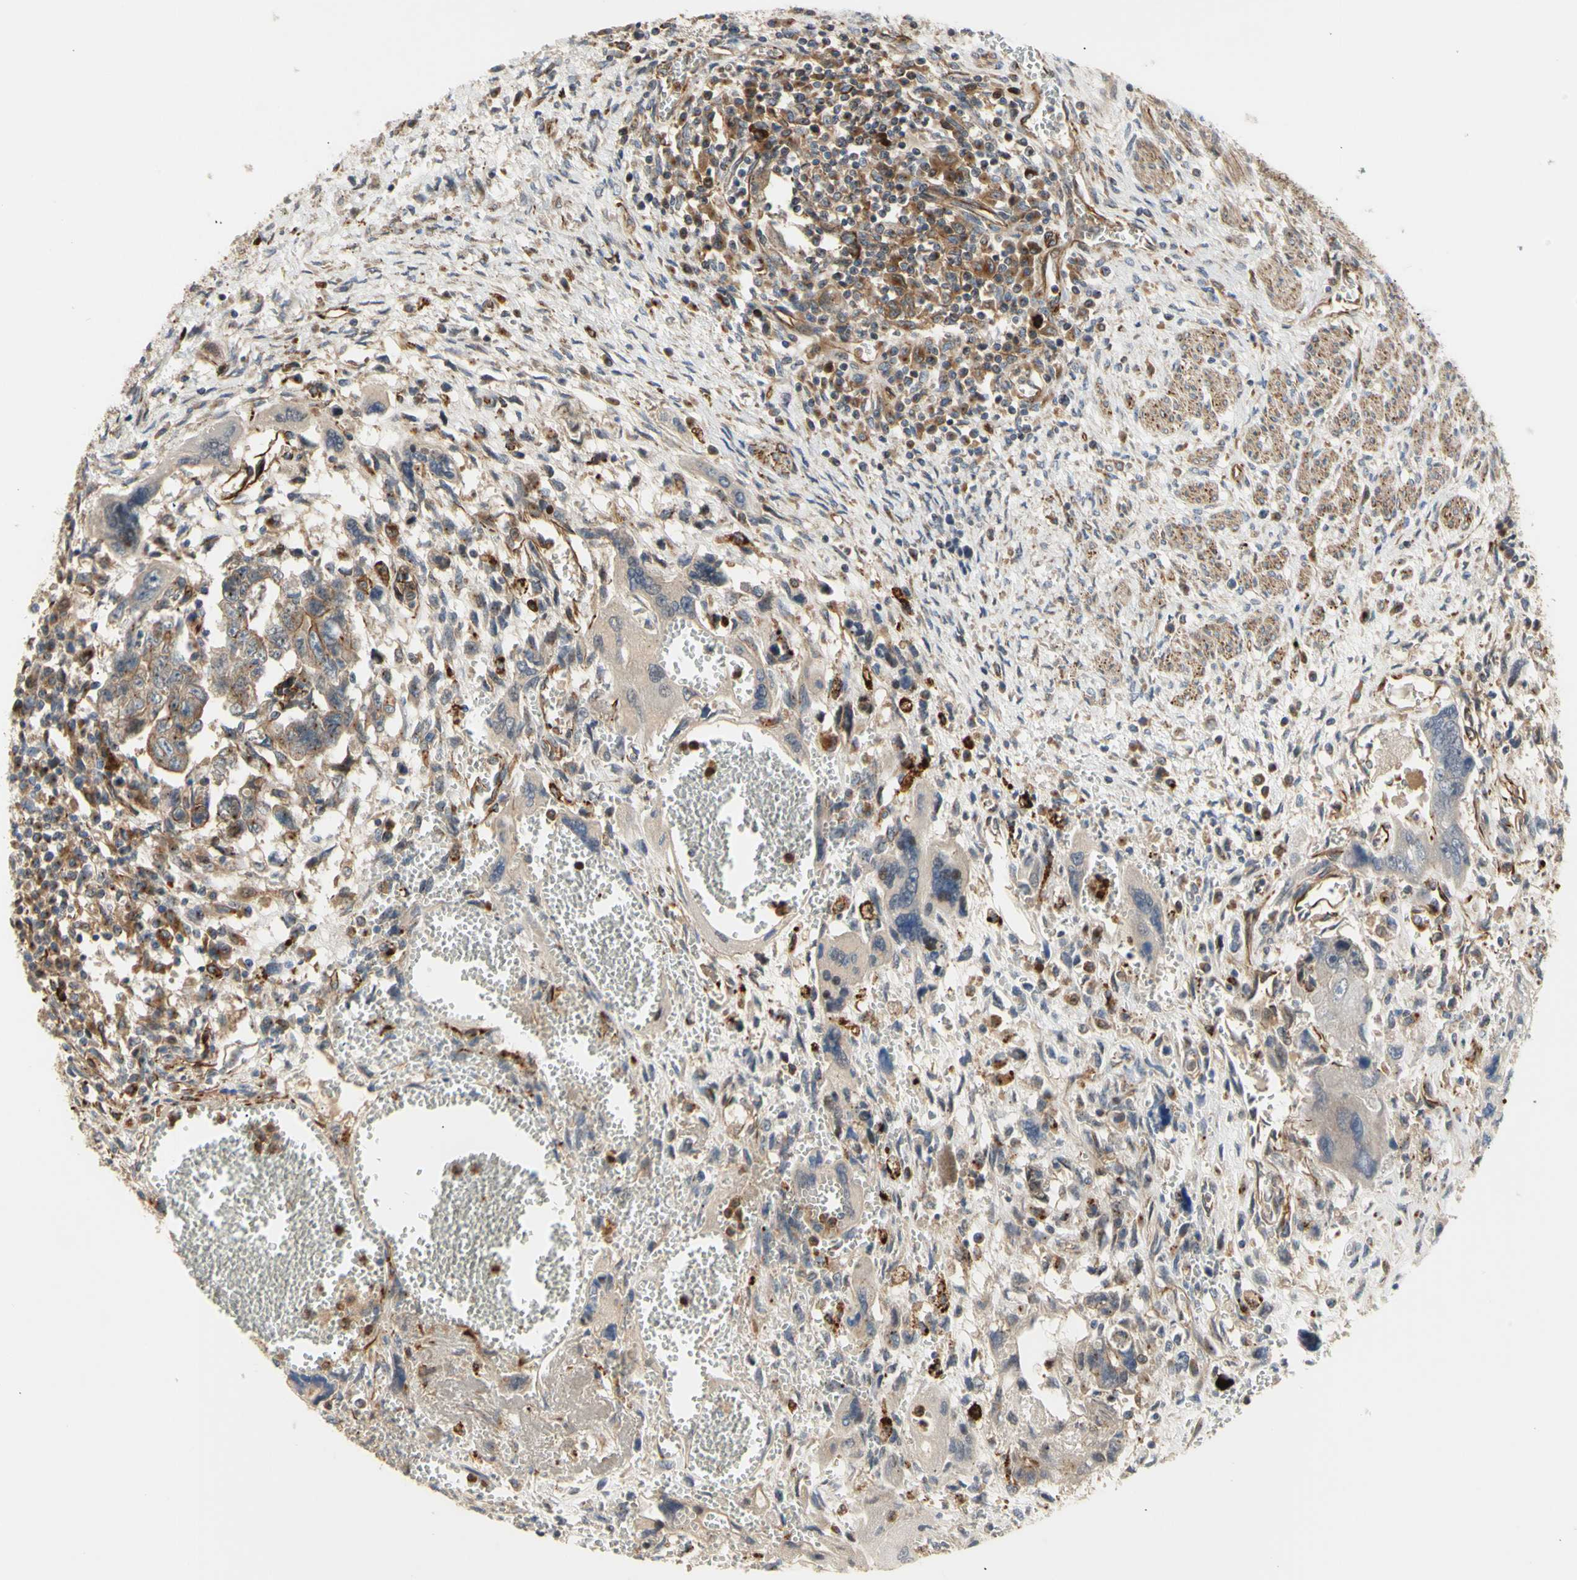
{"staining": {"intensity": "moderate", "quantity": "25%-75%", "location": "cytoplasmic/membranous"}, "tissue": "testis cancer", "cell_type": "Tumor cells", "image_type": "cancer", "snomed": [{"axis": "morphology", "description": "Carcinoma, Embryonal, NOS"}, {"axis": "topography", "description": "Testis"}], "caption": "Brown immunohistochemical staining in testis cancer reveals moderate cytoplasmic/membranous positivity in about 25%-75% of tumor cells.", "gene": "TUBG2", "patient": {"sex": "male", "age": 28}}